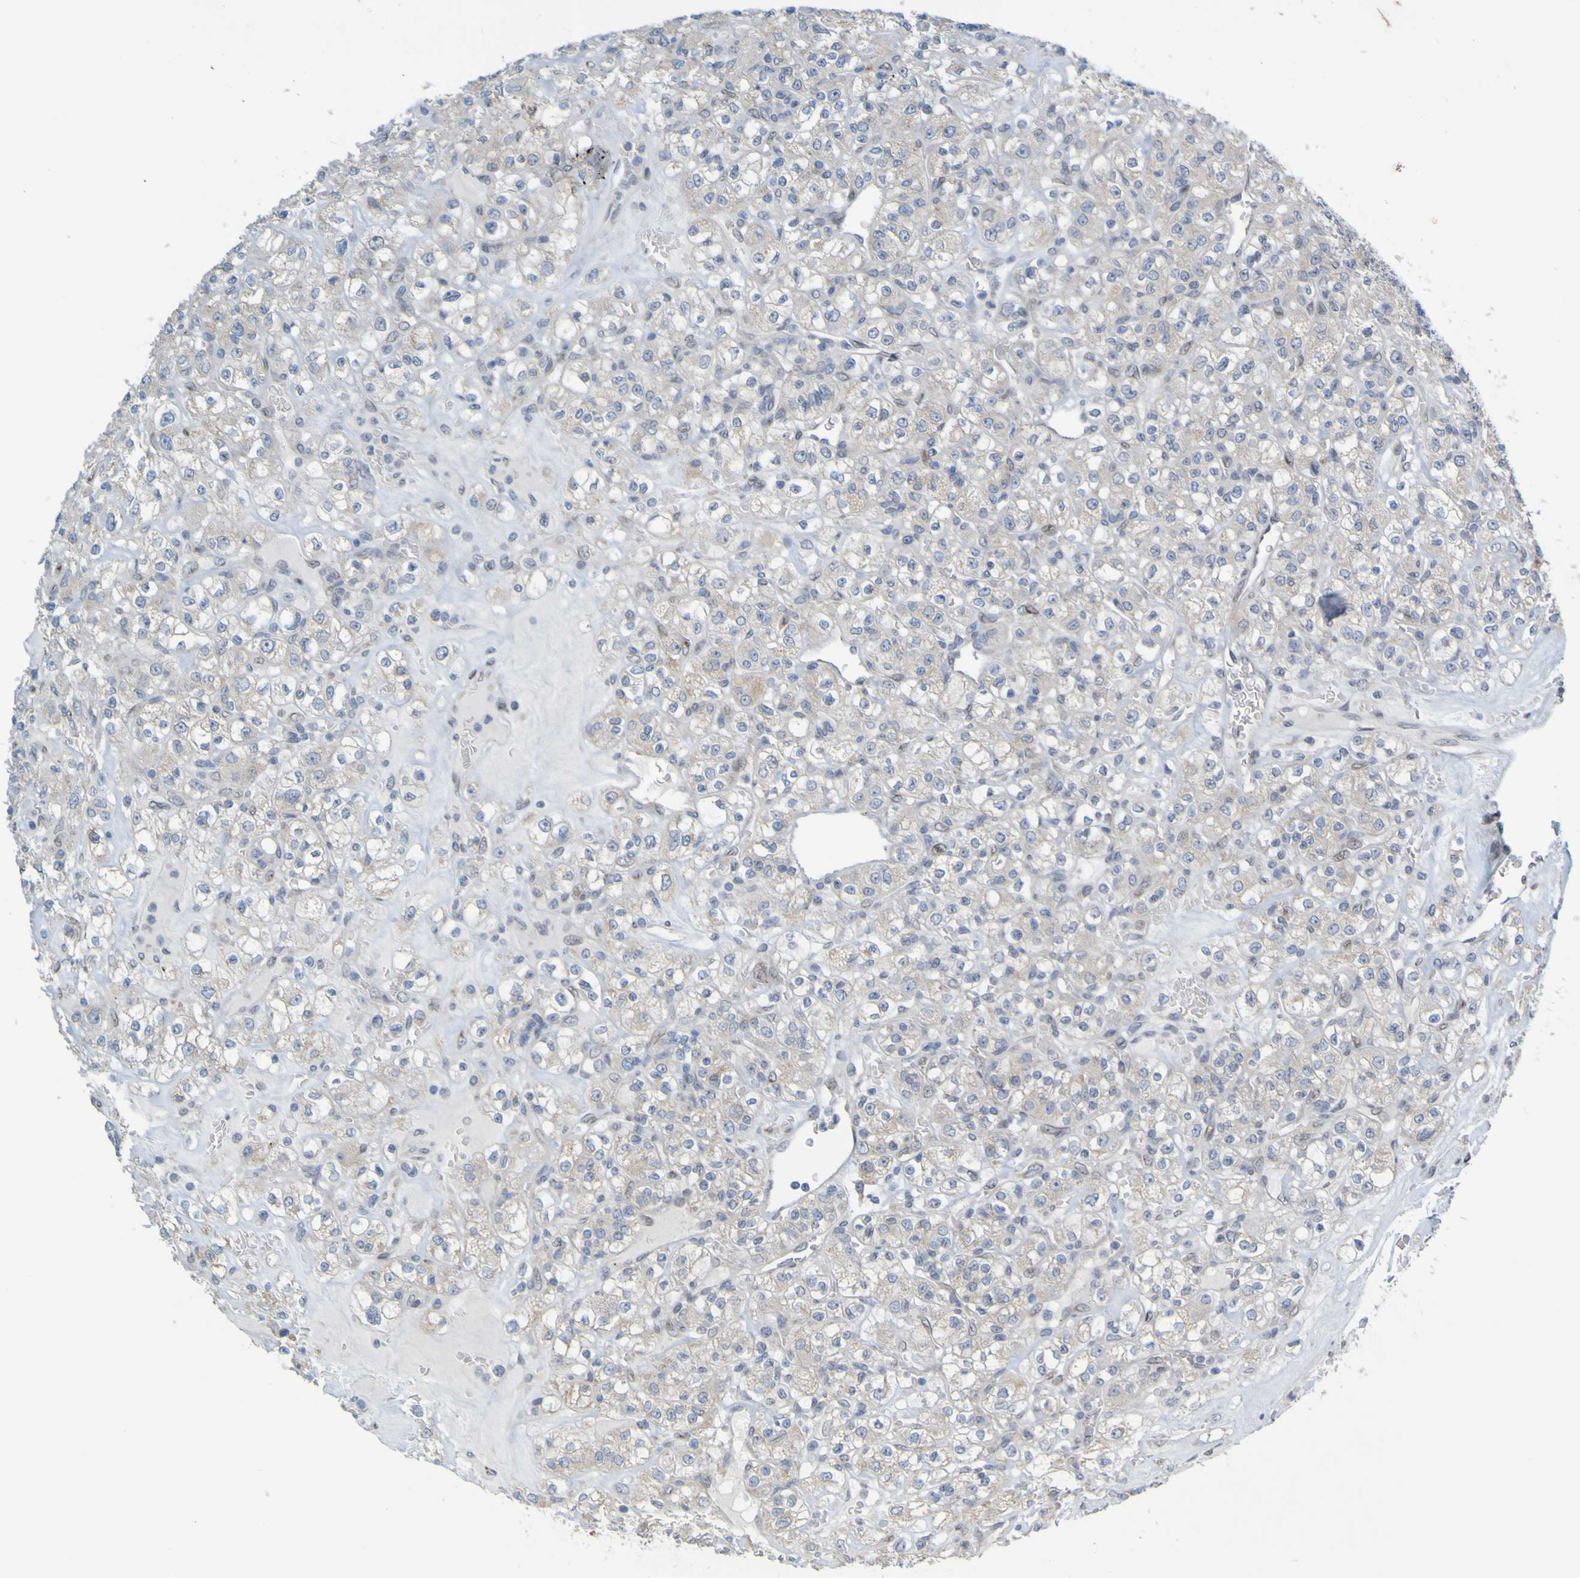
{"staining": {"intensity": "weak", "quantity": "<25%", "location": "cytoplasmic/membranous"}, "tissue": "renal cancer", "cell_type": "Tumor cells", "image_type": "cancer", "snomed": [{"axis": "morphology", "description": "Normal tissue, NOS"}, {"axis": "morphology", "description": "Adenocarcinoma, NOS"}, {"axis": "topography", "description": "Kidney"}], "caption": "Tumor cells are negative for protein expression in human renal cancer.", "gene": "MAG", "patient": {"sex": "female", "age": 72}}